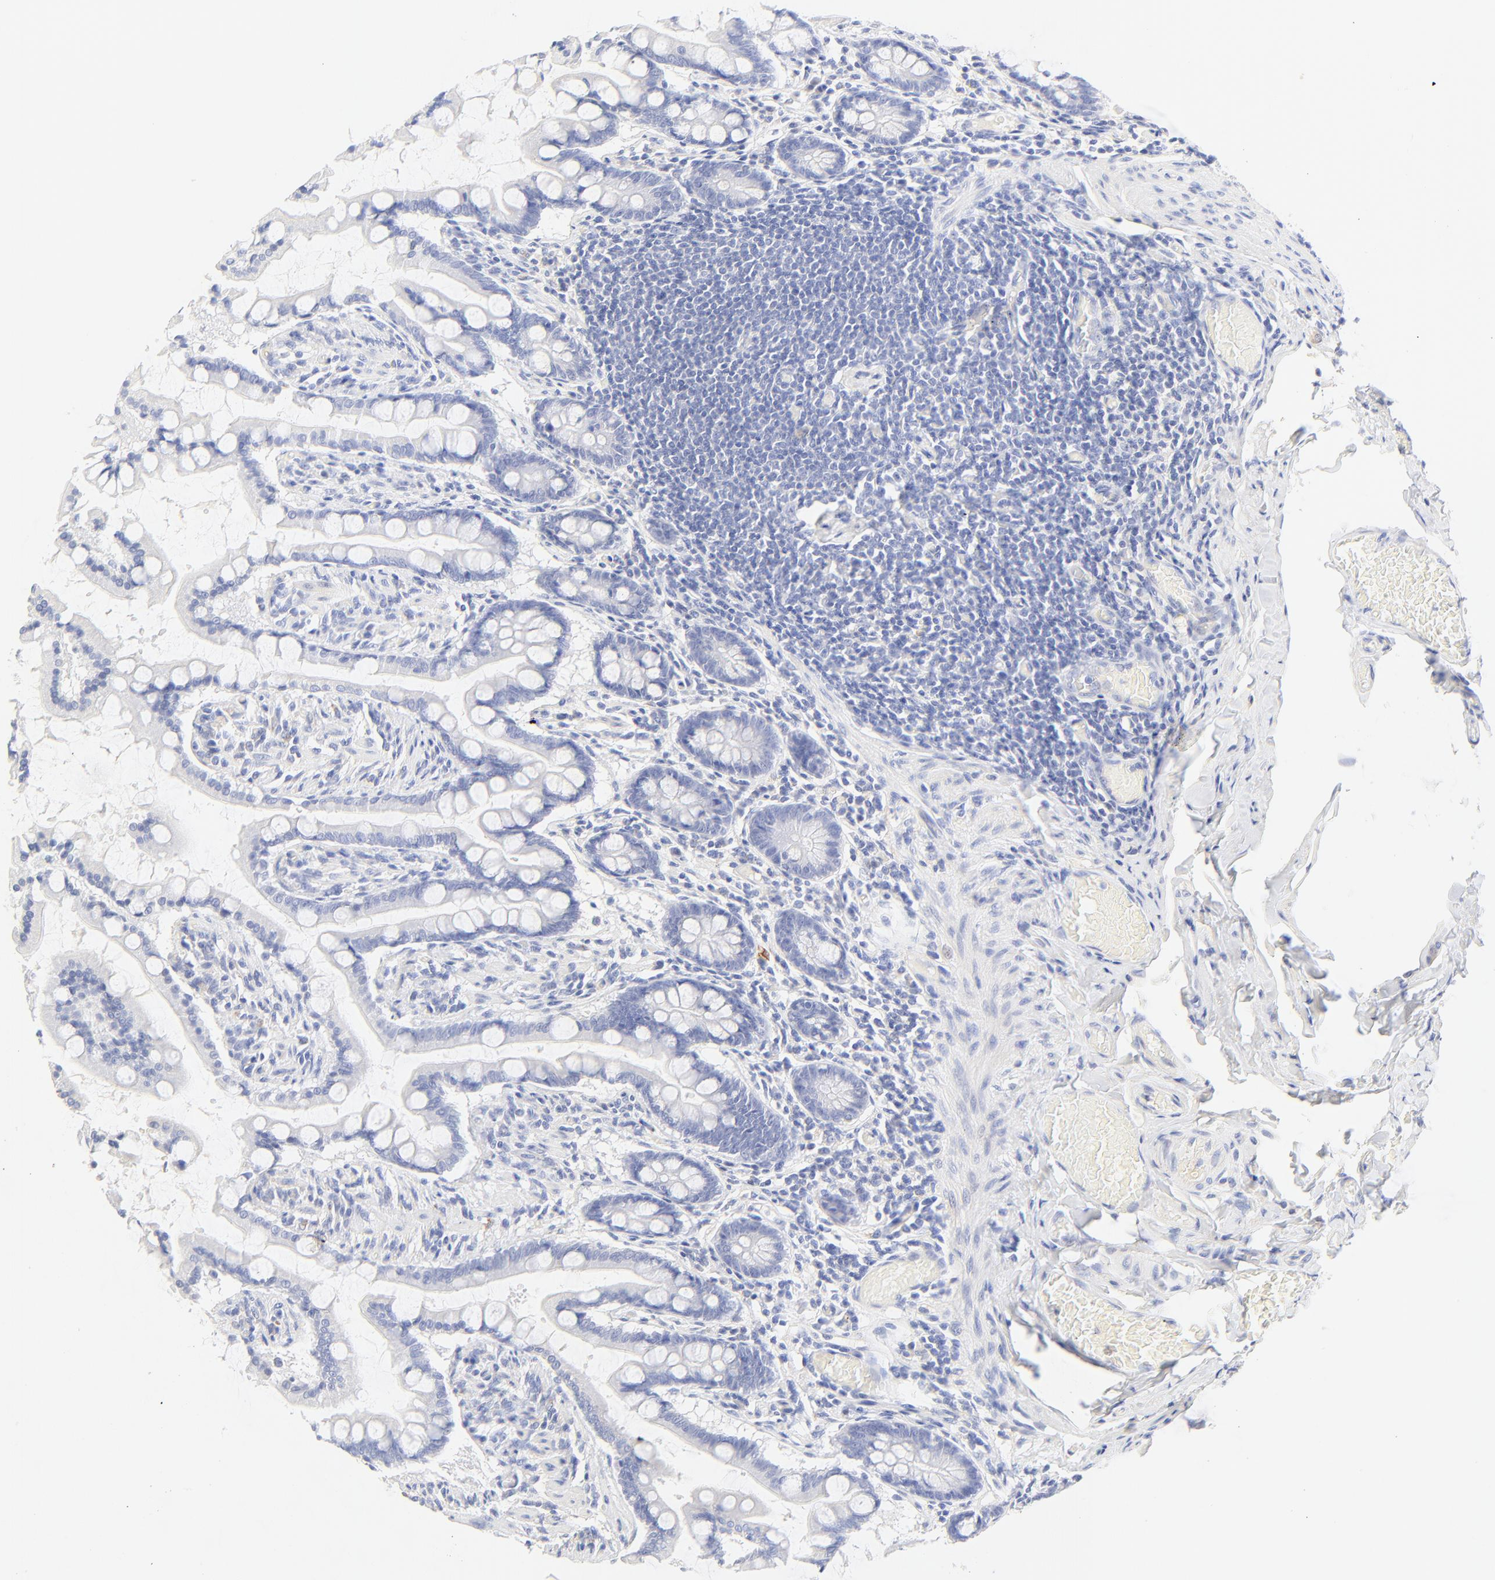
{"staining": {"intensity": "negative", "quantity": "none", "location": "none"}, "tissue": "small intestine", "cell_type": "Glandular cells", "image_type": "normal", "snomed": [{"axis": "morphology", "description": "Normal tissue, NOS"}, {"axis": "topography", "description": "Small intestine"}], "caption": "Protein analysis of normal small intestine shows no significant expression in glandular cells.", "gene": "SULT4A1", "patient": {"sex": "male", "age": 41}}